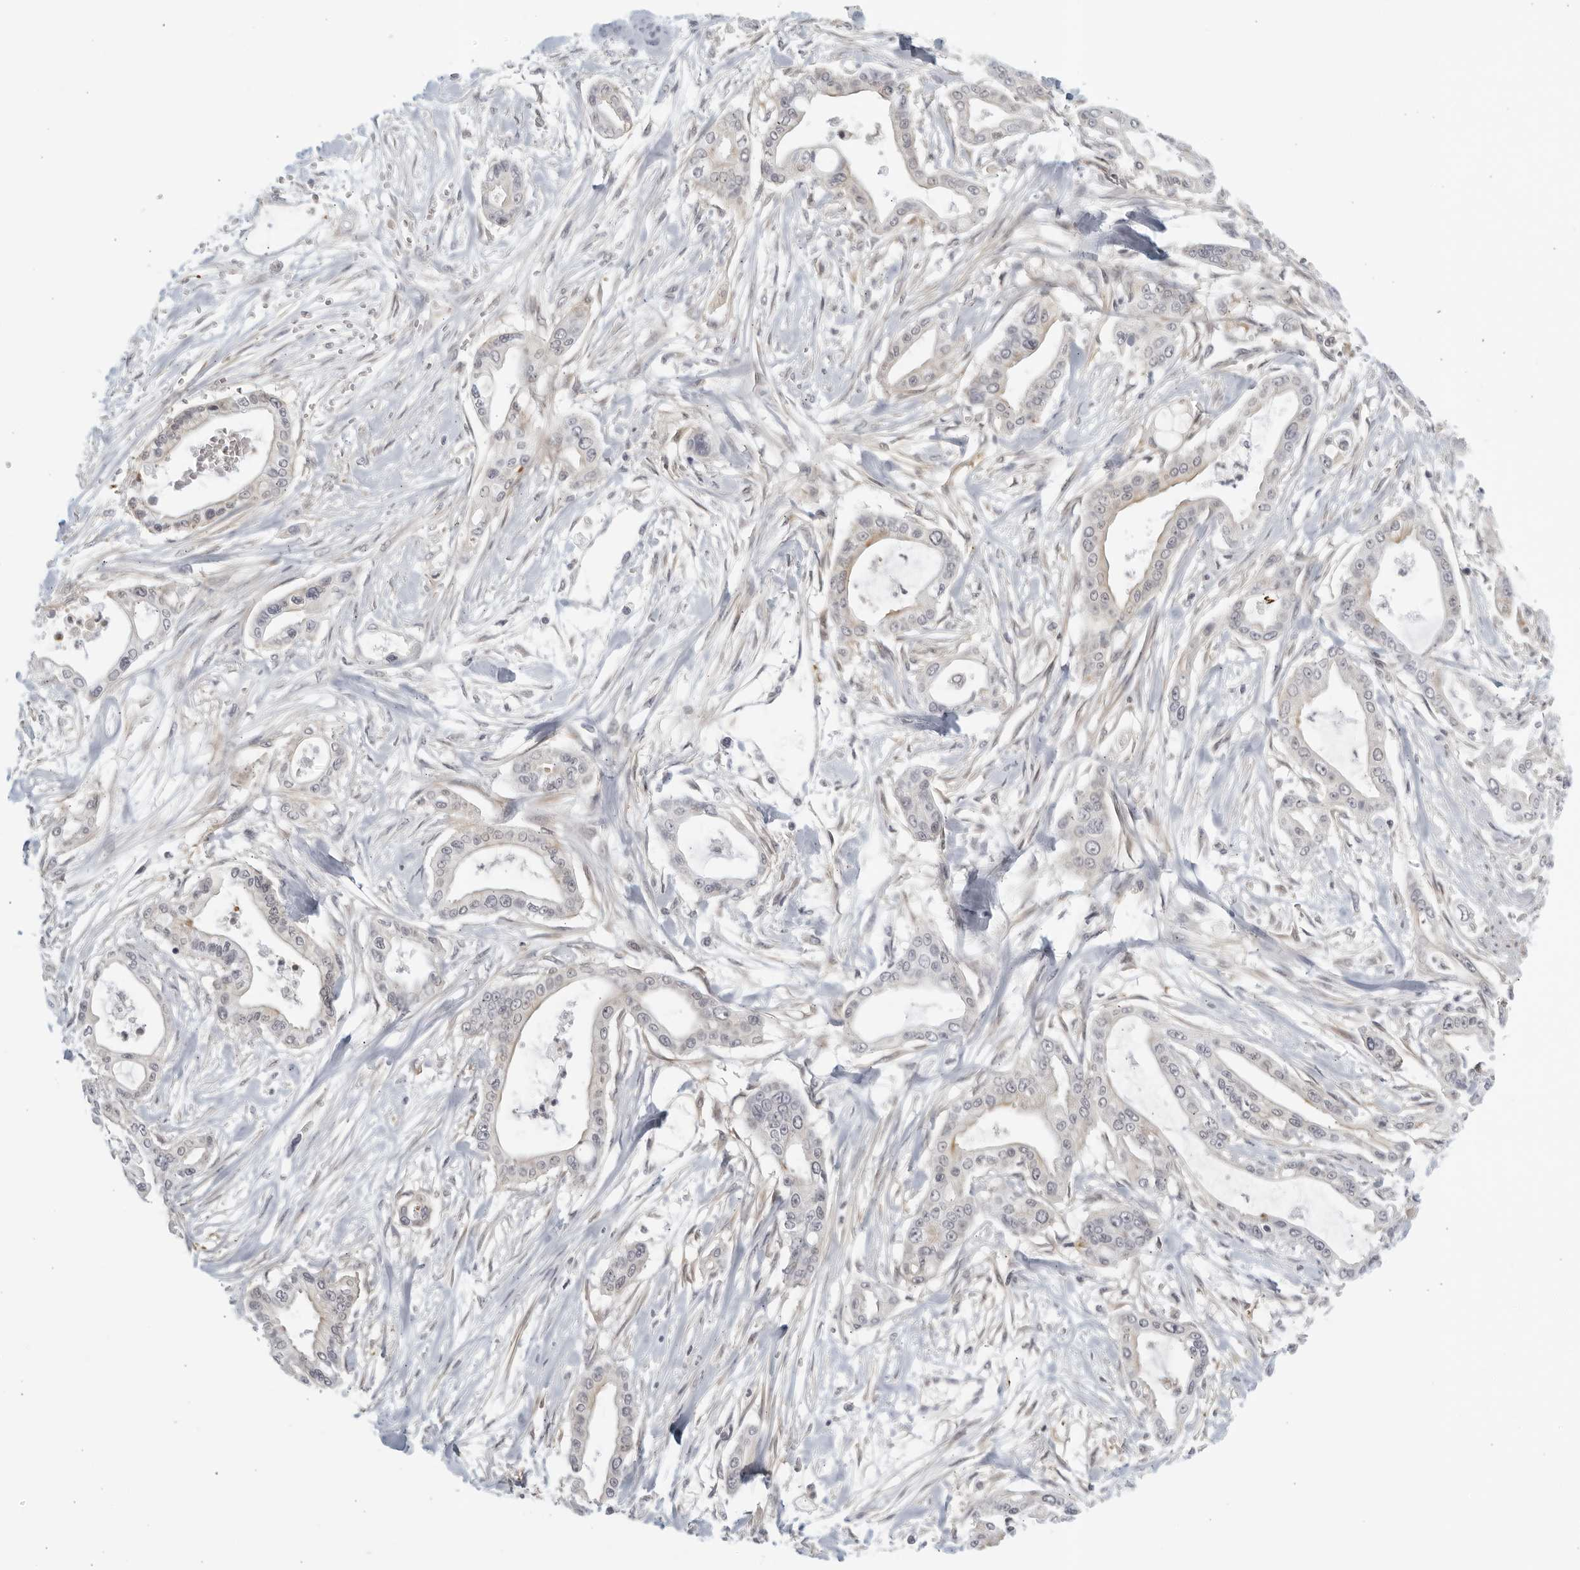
{"staining": {"intensity": "negative", "quantity": "none", "location": "none"}, "tissue": "pancreatic cancer", "cell_type": "Tumor cells", "image_type": "cancer", "snomed": [{"axis": "morphology", "description": "Adenocarcinoma, NOS"}, {"axis": "topography", "description": "Pancreas"}], "caption": "DAB (3,3'-diaminobenzidine) immunohistochemical staining of human pancreatic cancer (adenocarcinoma) displays no significant positivity in tumor cells.", "gene": "SERTAD4", "patient": {"sex": "male", "age": 68}}